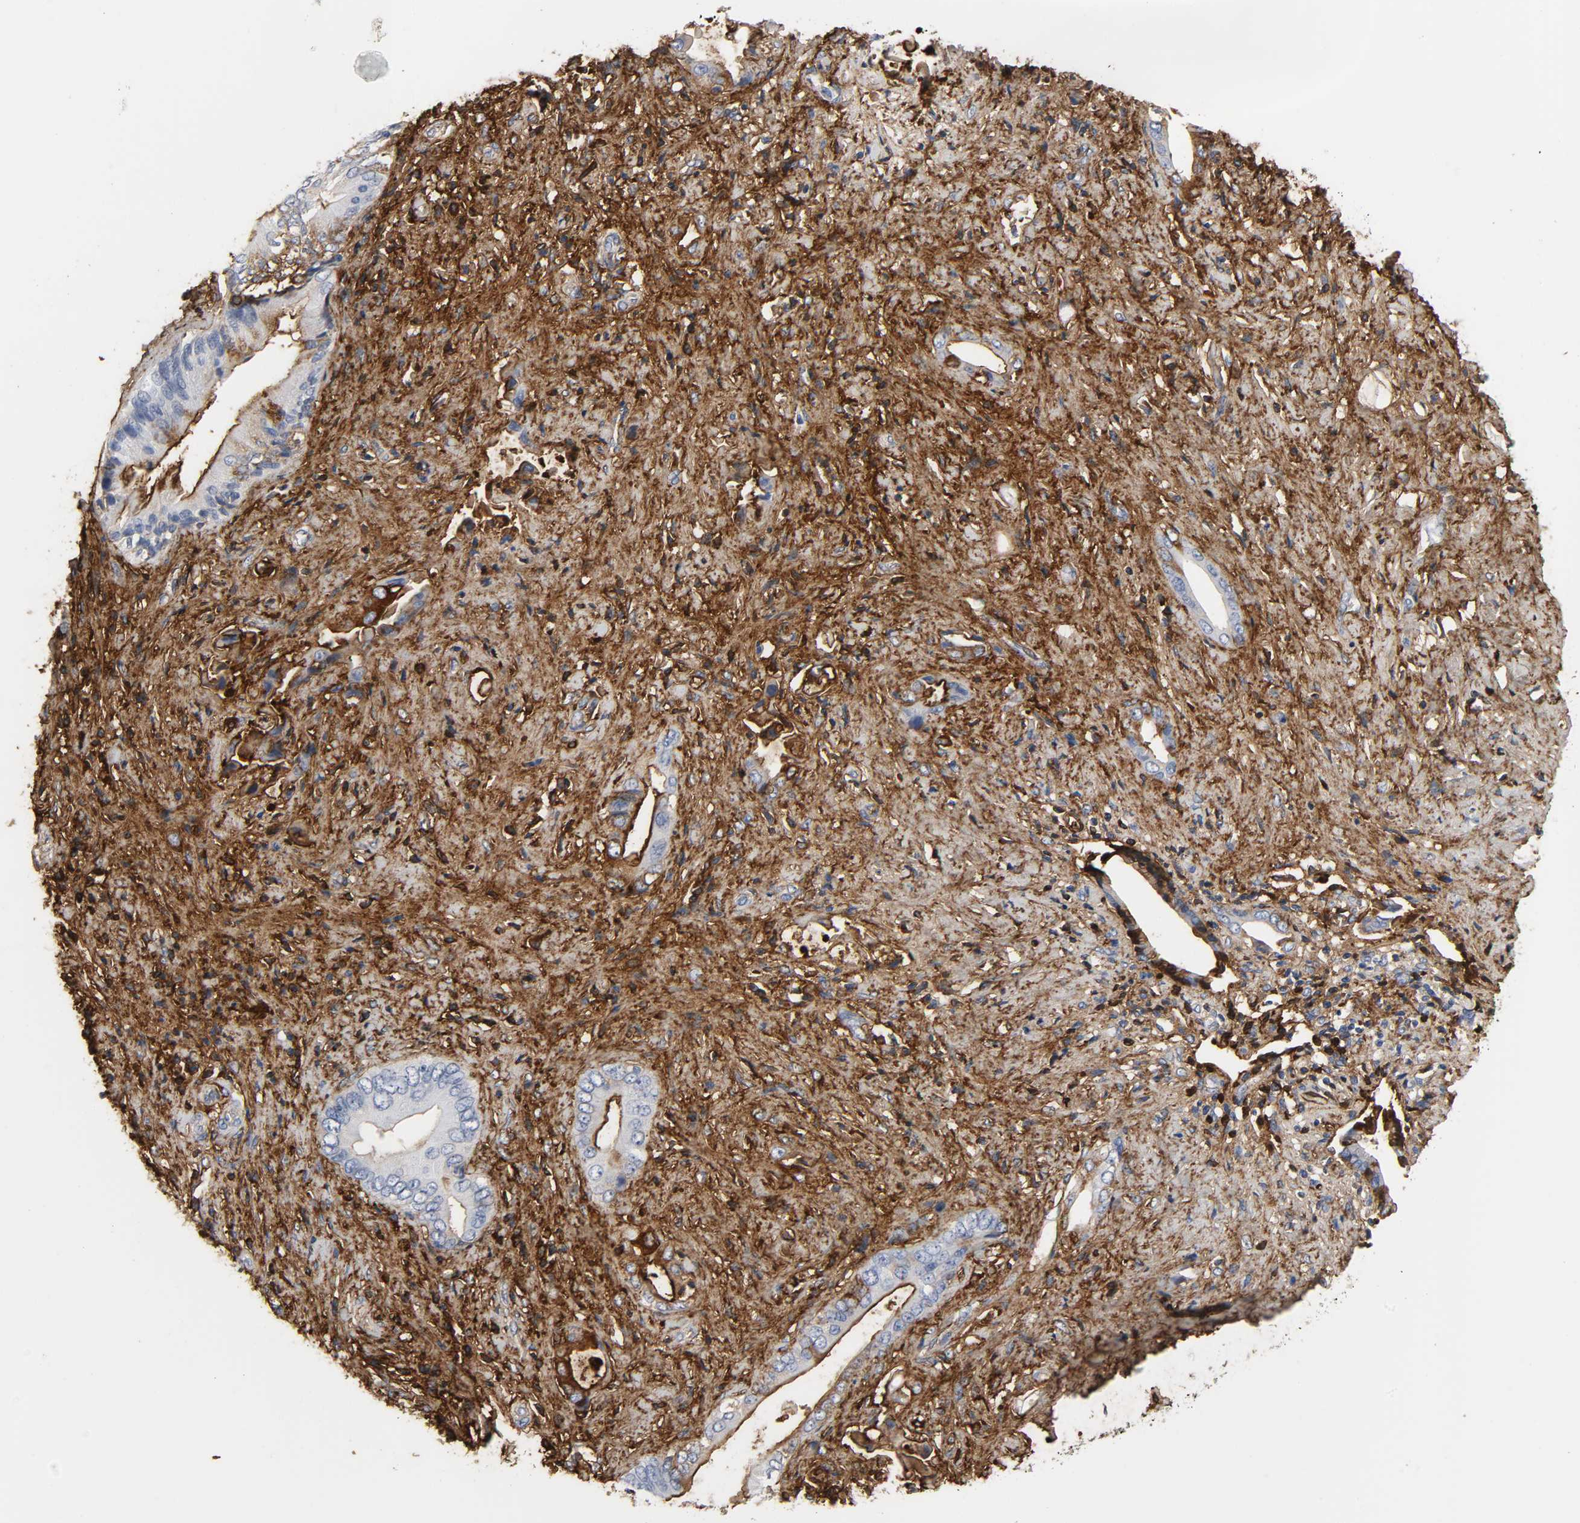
{"staining": {"intensity": "strong", "quantity": "<25%", "location": "cytoplasmic/membranous"}, "tissue": "liver cancer", "cell_type": "Tumor cells", "image_type": "cancer", "snomed": [{"axis": "morphology", "description": "Cholangiocarcinoma"}, {"axis": "topography", "description": "Liver"}], "caption": "The micrograph reveals a brown stain indicating the presence of a protein in the cytoplasmic/membranous of tumor cells in cholangiocarcinoma (liver).", "gene": "FBLN1", "patient": {"sex": "male", "age": 58}}